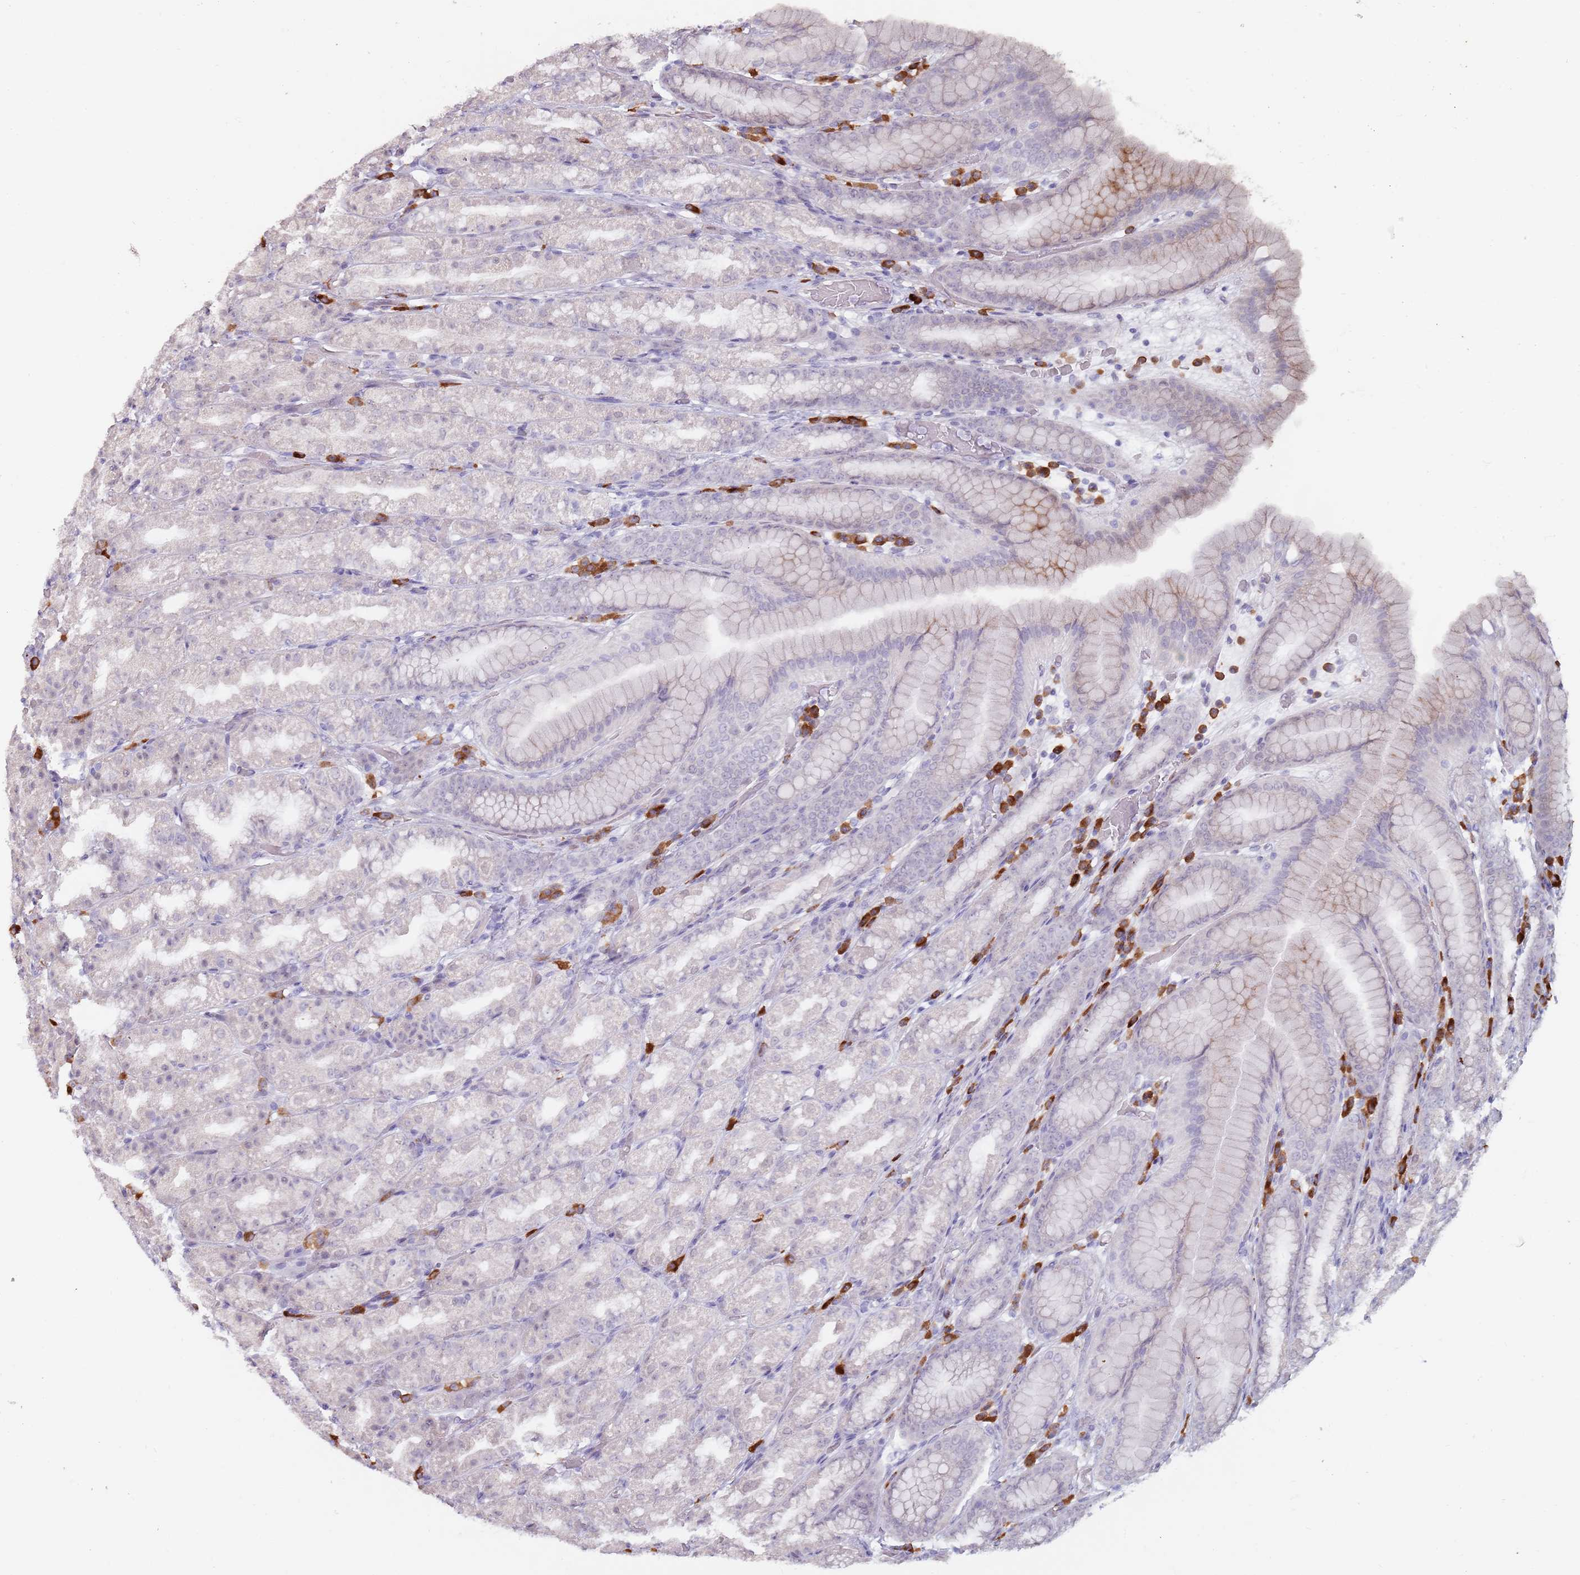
{"staining": {"intensity": "weak", "quantity": "<25%", "location": "cytoplasmic/membranous"}, "tissue": "stomach", "cell_type": "Glandular cells", "image_type": "normal", "snomed": [{"axis": "morphology", "description": "Normal tissue, NOS"}, {"axis": "topography", "description": "Stomach, upper"}], "caption": "The histopathology image reveals no staining of glandular cells in normal stomach. (Brightfield microscopy of DAB immunohistochemistry (IHC) at high magnification).", "gene": "DXO", "patient": {"sex": "male", "age": 68}}